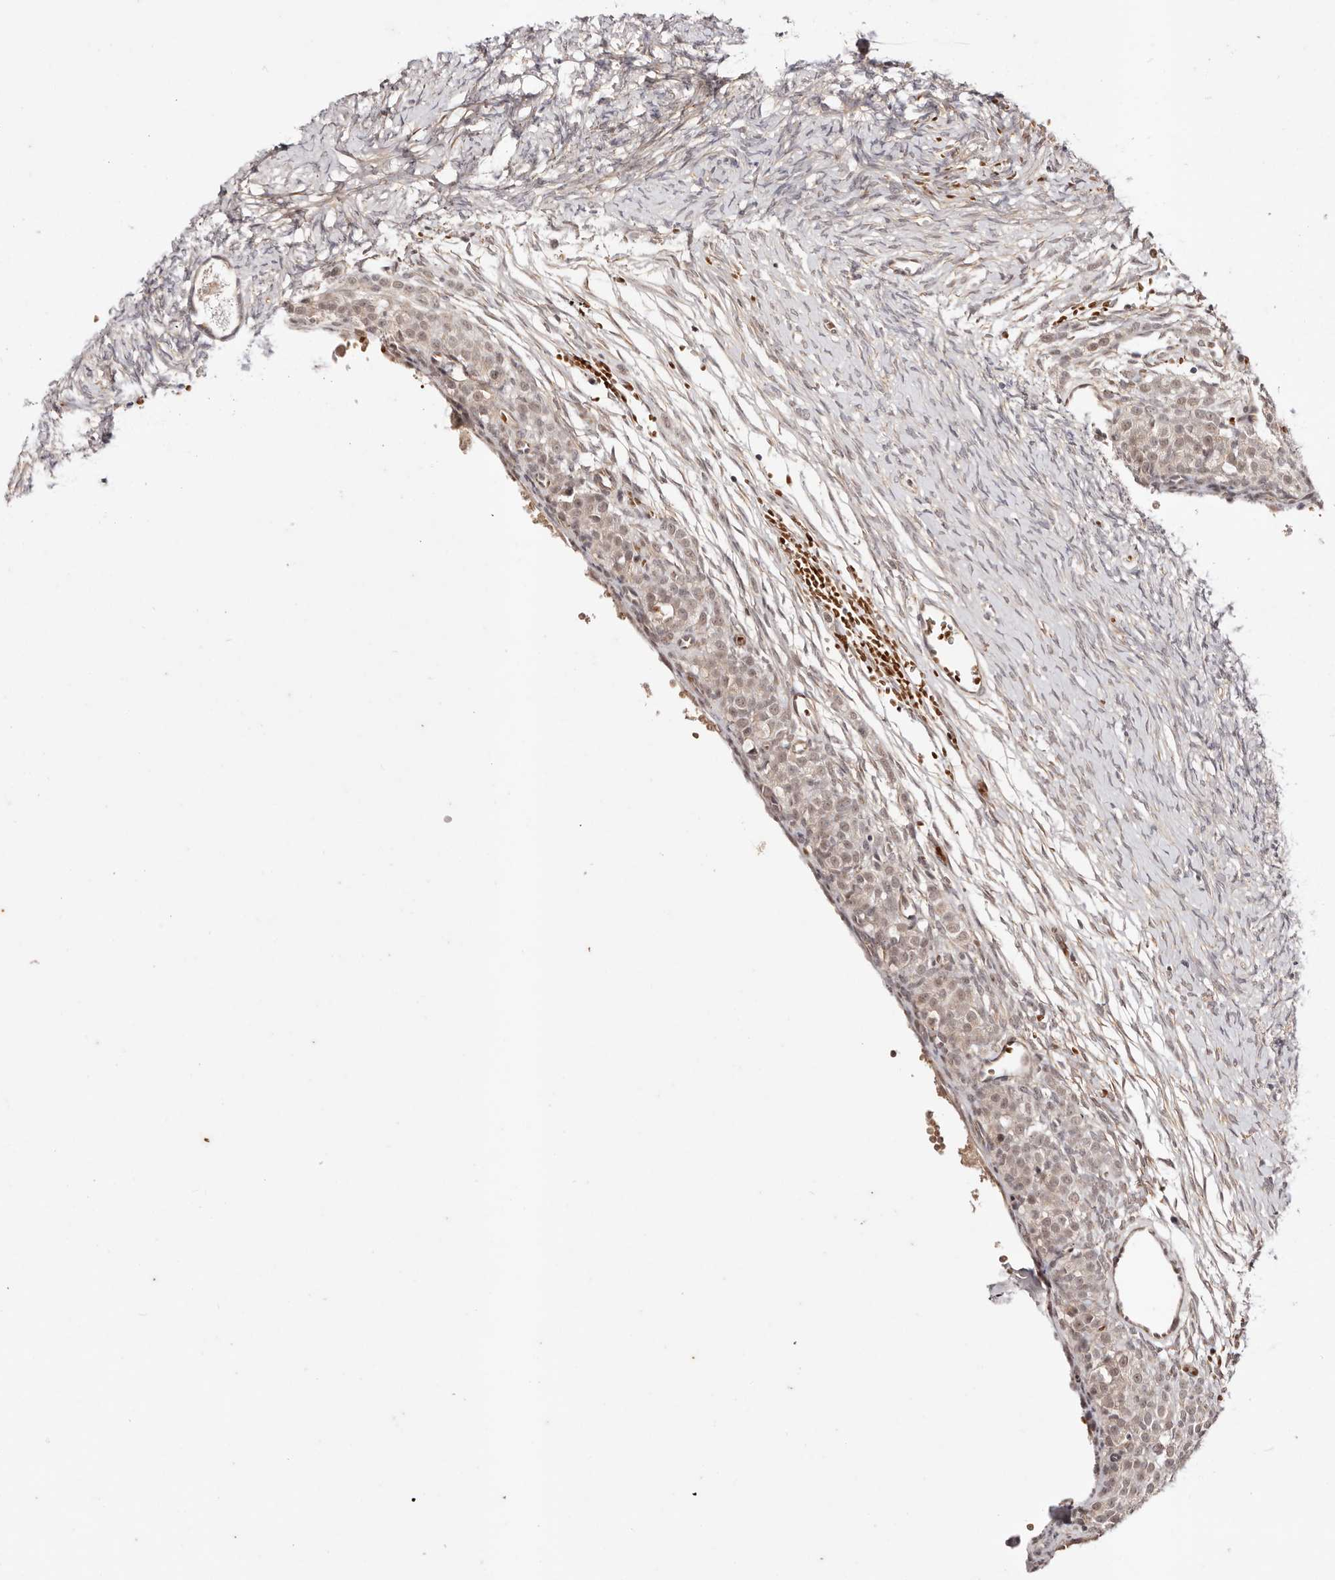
{"staining": {"intensity": "negative", "quantity": "none", "location": "none"}, "tissue": "ovary", "cell_type": "Ovarian stroma cells", "image_type": "normal", "snomed": [{"axis": "morphology", "description": "Adenocarcinoma, NOS"}, {"axis": "topography", "description": "Endometrium"}], "caption": "DAB immunohistochemical staining of normal ovary exhibits no significant positivity in ovarian stroma cells. (DAB (3,3'-diaminobenzidine) immunohistochemistry (IHC) with hematoxylin counter stain).", "gene": "WRN", "patient": {"sex": "female", "age": 32}}